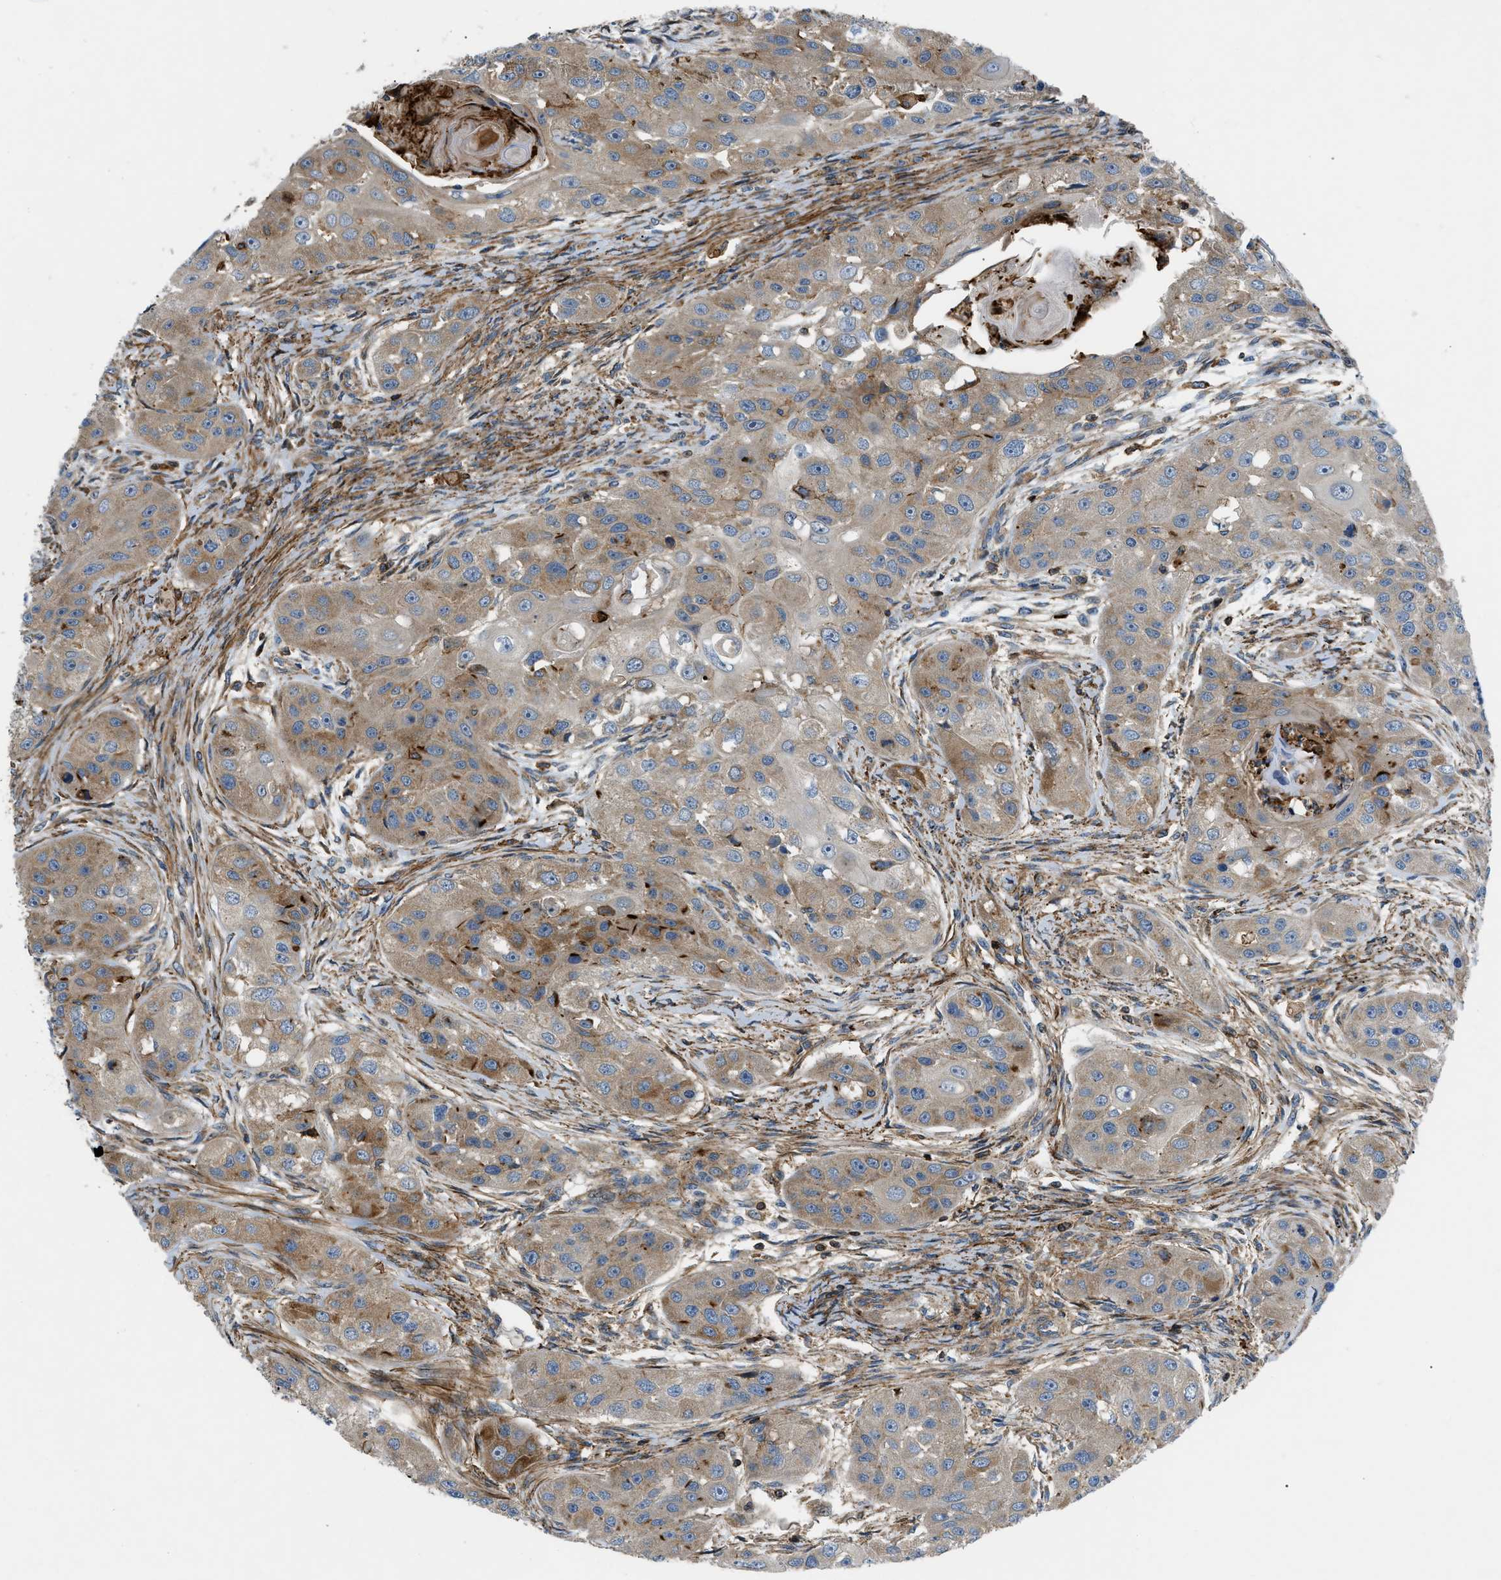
{"staining": {"intensity": "weak", "quantity": ">75%", "location": "cytoplasmic/membranous"}, "tissue": "head and neck cancer", "cell_type": "Tumor cells", "image_type": "cancer", "snomed": [{"axis": "morphology", "description": "Normal tissue, NOS"}, {"axis": "morphology", "description": "Squamous cell carcinoma, NOS"}, {"axis": "topography", "description": "Skeletal muscle"}, {"axis": "topography", "description": "Head-Neck"}], "caption": "Immunohistochemical staining of human head and neck cancer shows weak cytoplasmic/membranous protein staining in approximately >75% of tumor cells.", "gene": "DHODH", "patient": {"sex": "male", "age": 51}}